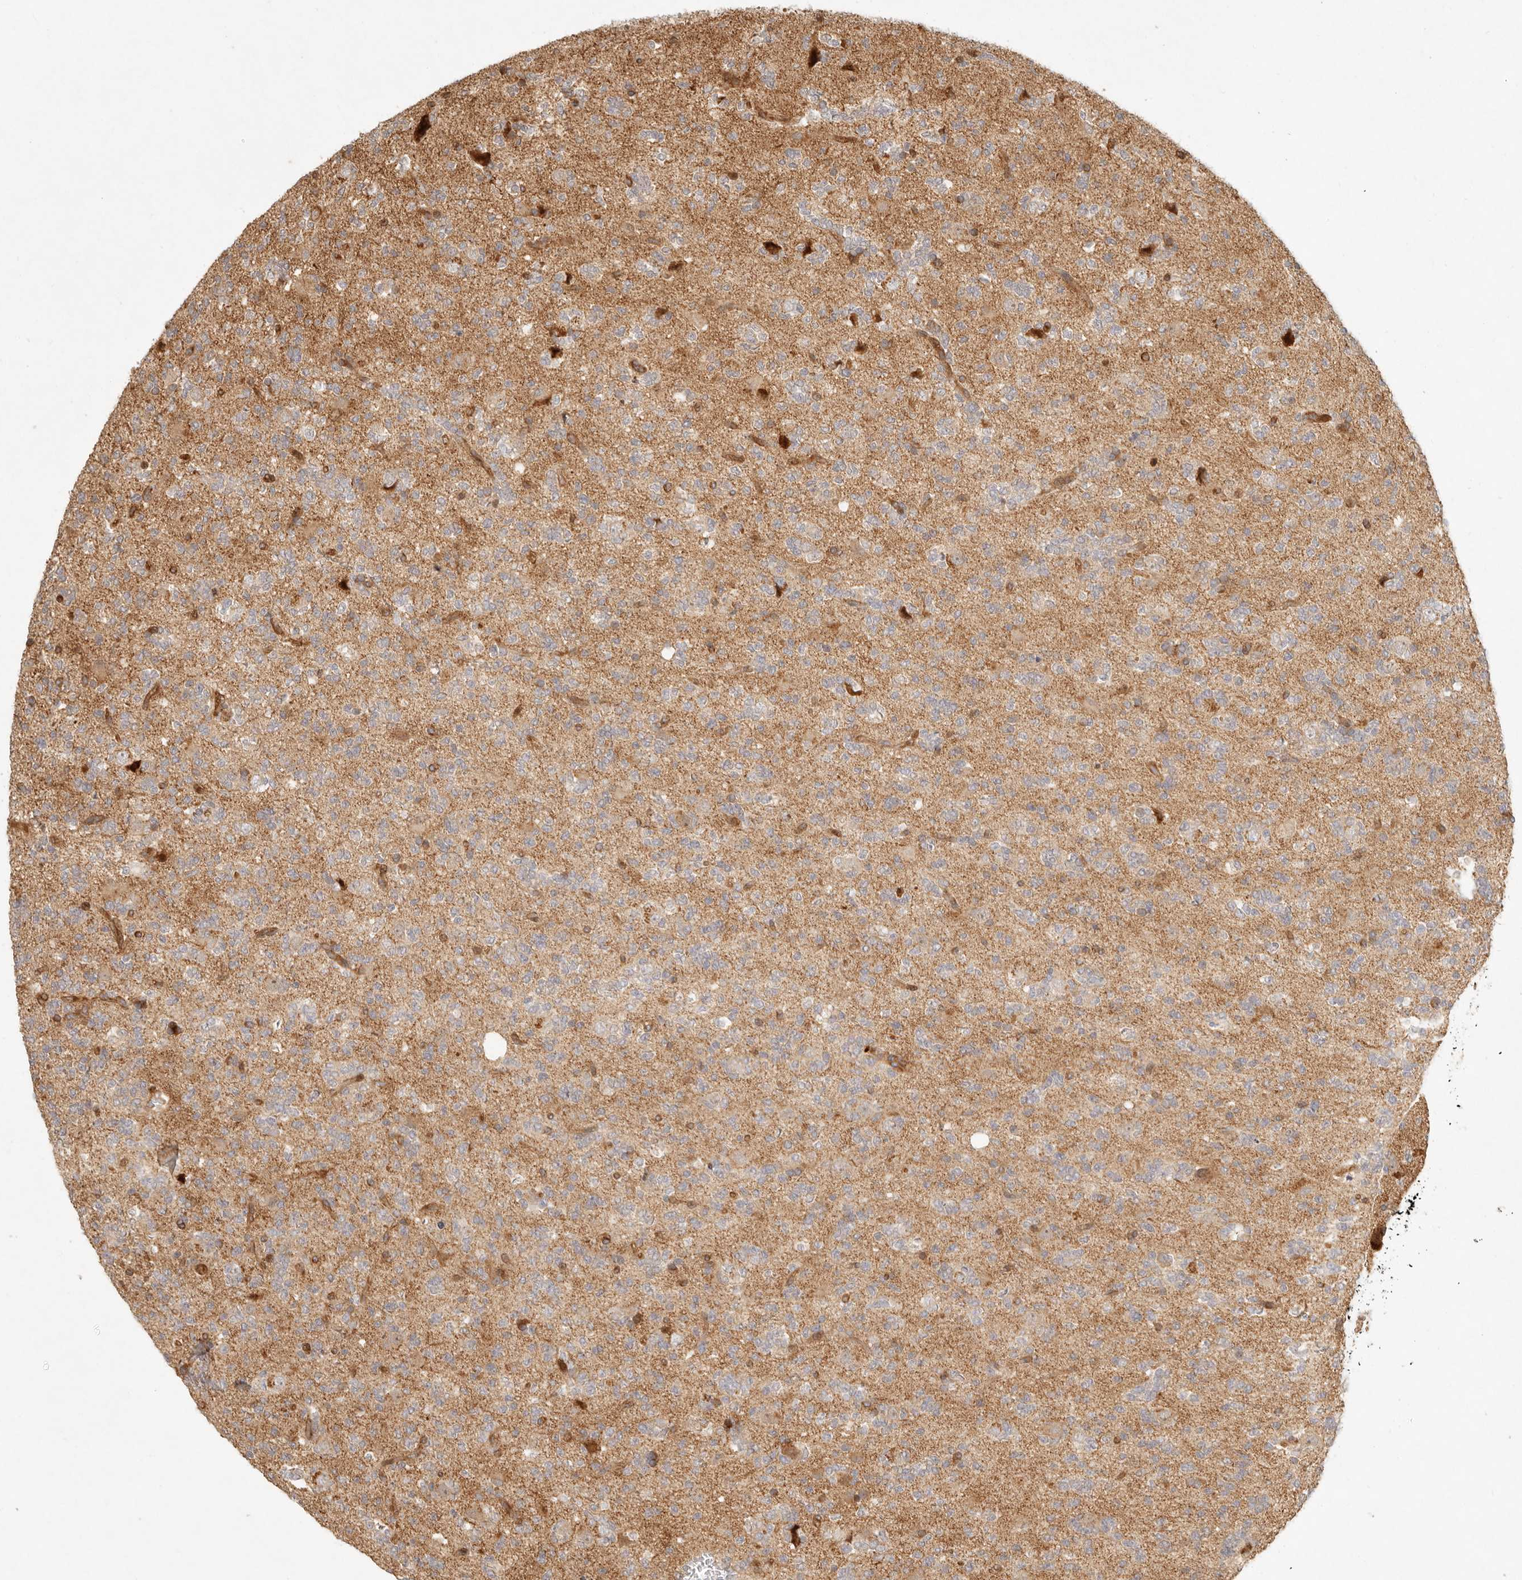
{"staining": {"intensity": "negative", "quantity": "none", "location": "none"}, "tissue": "glioma", "cell_type": "Tumor cells", "image_type": "cancer", "snomed": [{"axis": "morphology", "description": "Glioma, malignant, High grade"}, {"axis": "topography", "description": "Brain"}], "caption": "Human glioma stained for a protein using immunohistochemistry demonstrates no staining in tumor cells.", "gene": "KLHL38", "patient": {"sex": "female", "age": 62}}